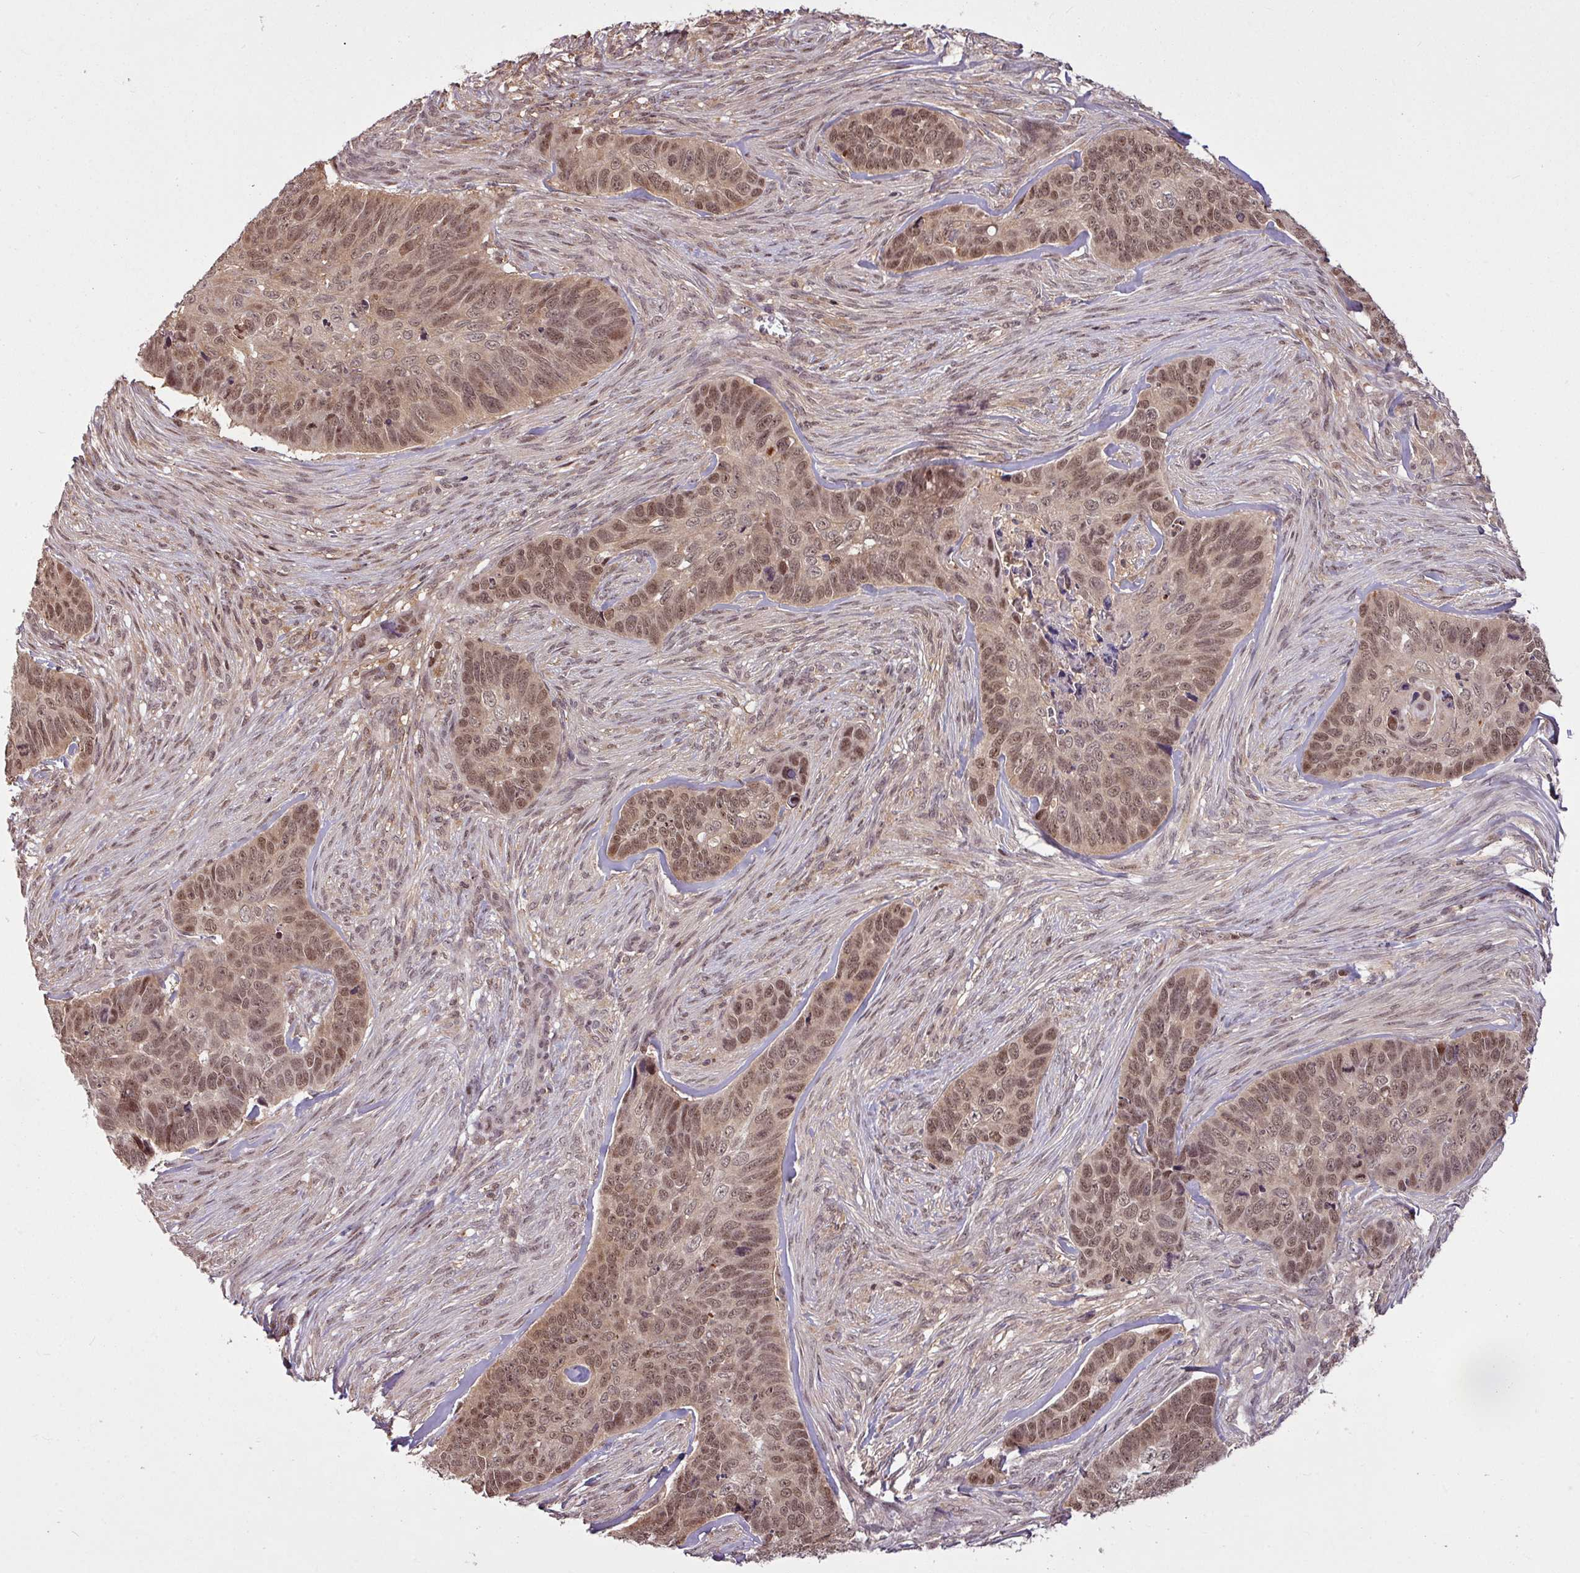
{"staining": {"intensity": "moderate", "quantity": ">75%", "location": "nuclear"}, "tissue": "skin cancer", "cell_type": "Tumor cells", "image_type": "cancer", "snomed": [{"axis": "morphology", "description": "Basal cell carcinoma"}, {"axis": "topography", "description": "Skin"}], "caption": "A photomicrograph showing moderate nuclear expression in about >75% of tumor cells in skin cancer, as visualized by brown immunohistochemical staining.", "gene": "ITPKC", "patient": {"sex": "female", "age": 82}}